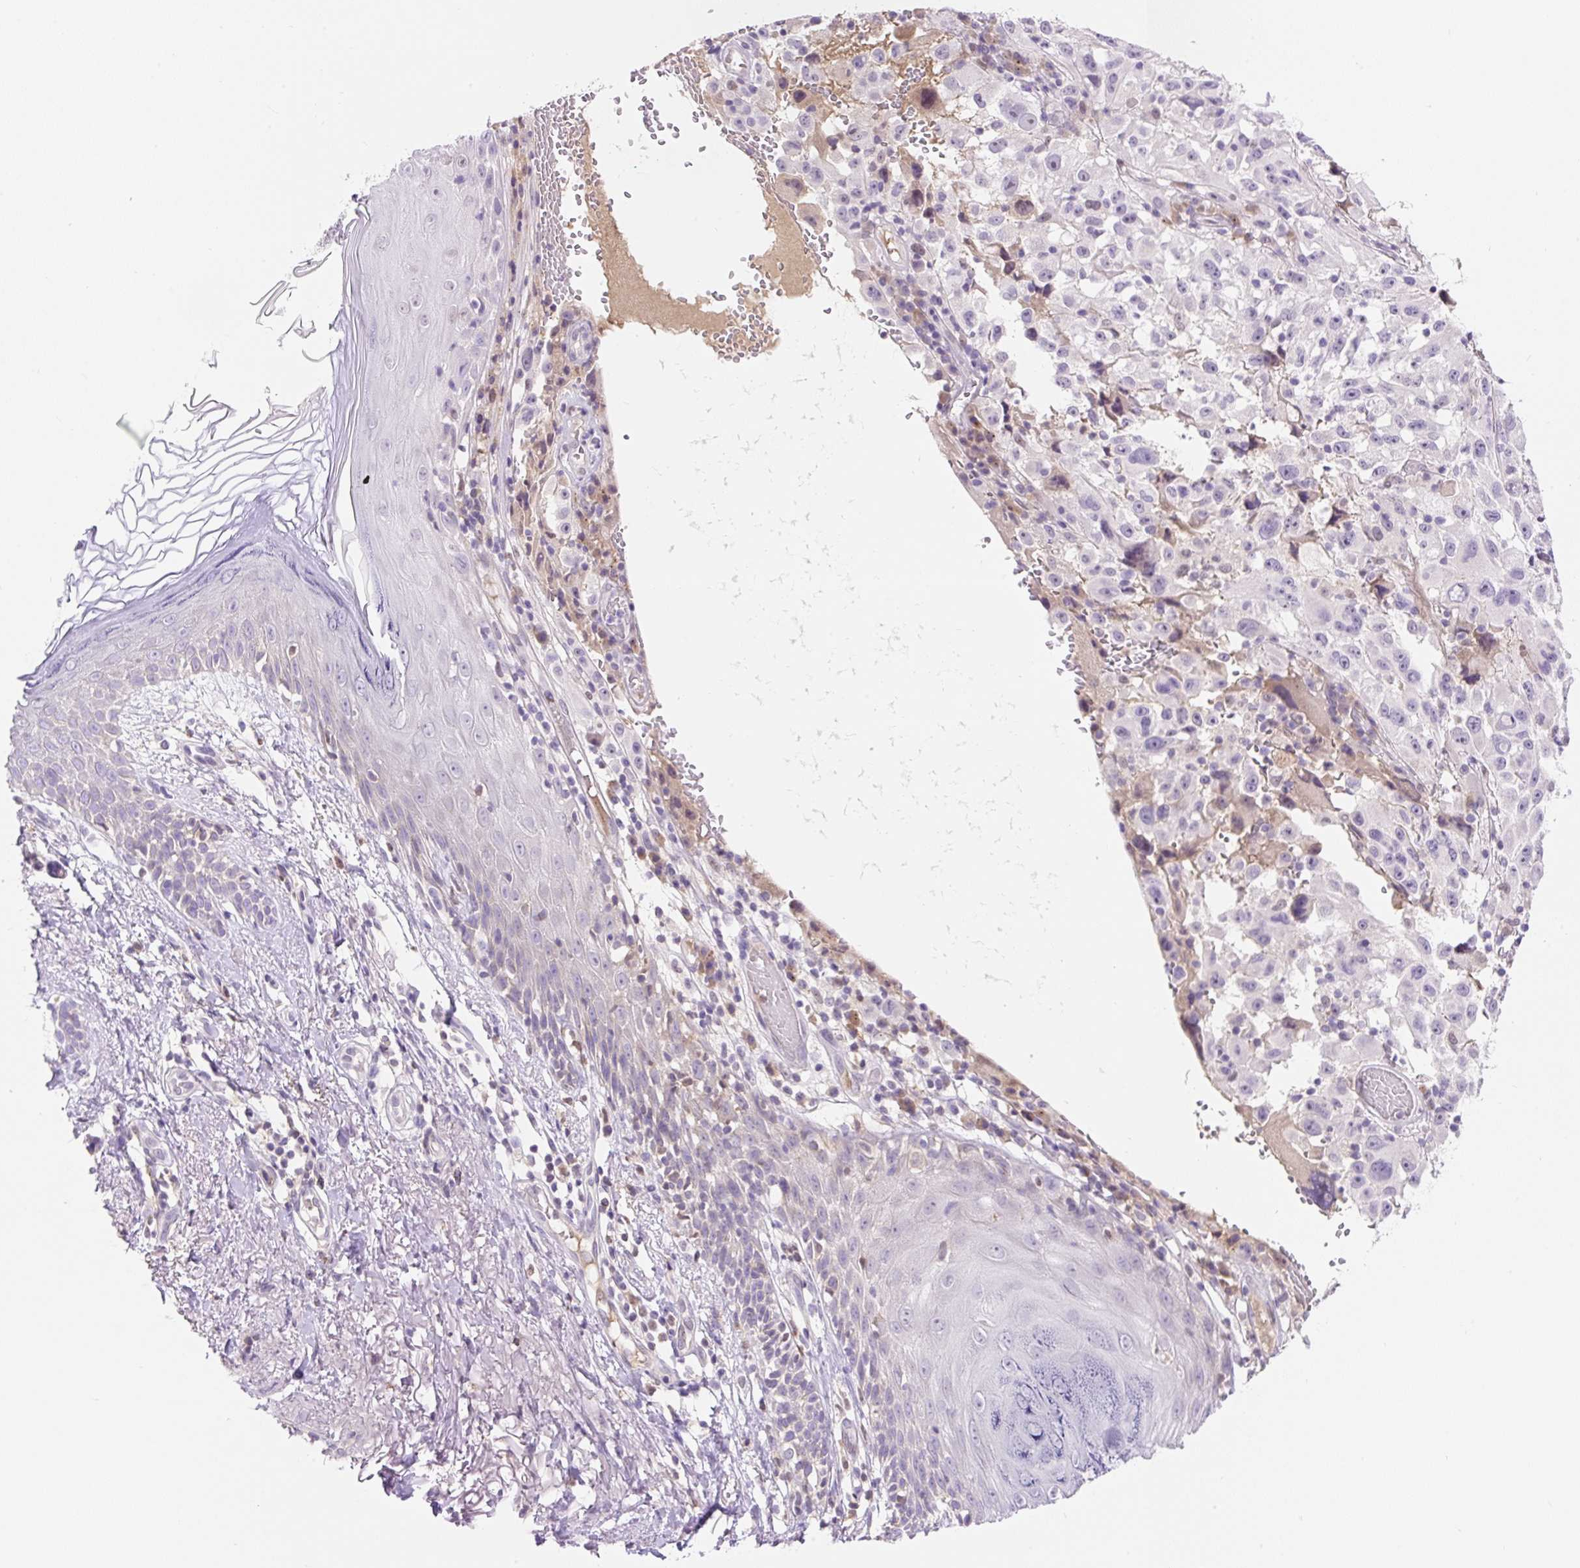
{"staining": {"intensity": "negative", "quantity": "none", "location": "none"}, "tissue": "melanoma", "cell_type": "Tumor cells", "image_type": "cancer", "snomed": [{"axis": "morphology", "description": "Malignant melanoma, NOS"}, {"axis": "topography", "description": "Skin"}], "caption": "IHC image of neoplastic tissue: melanoma stained with DAB (3,3'-diaminobenzidine) displays no significant protein staining in tumor cells.", "gene": "TMEM150C", "patient": {"sex": "female", "age": 71}}